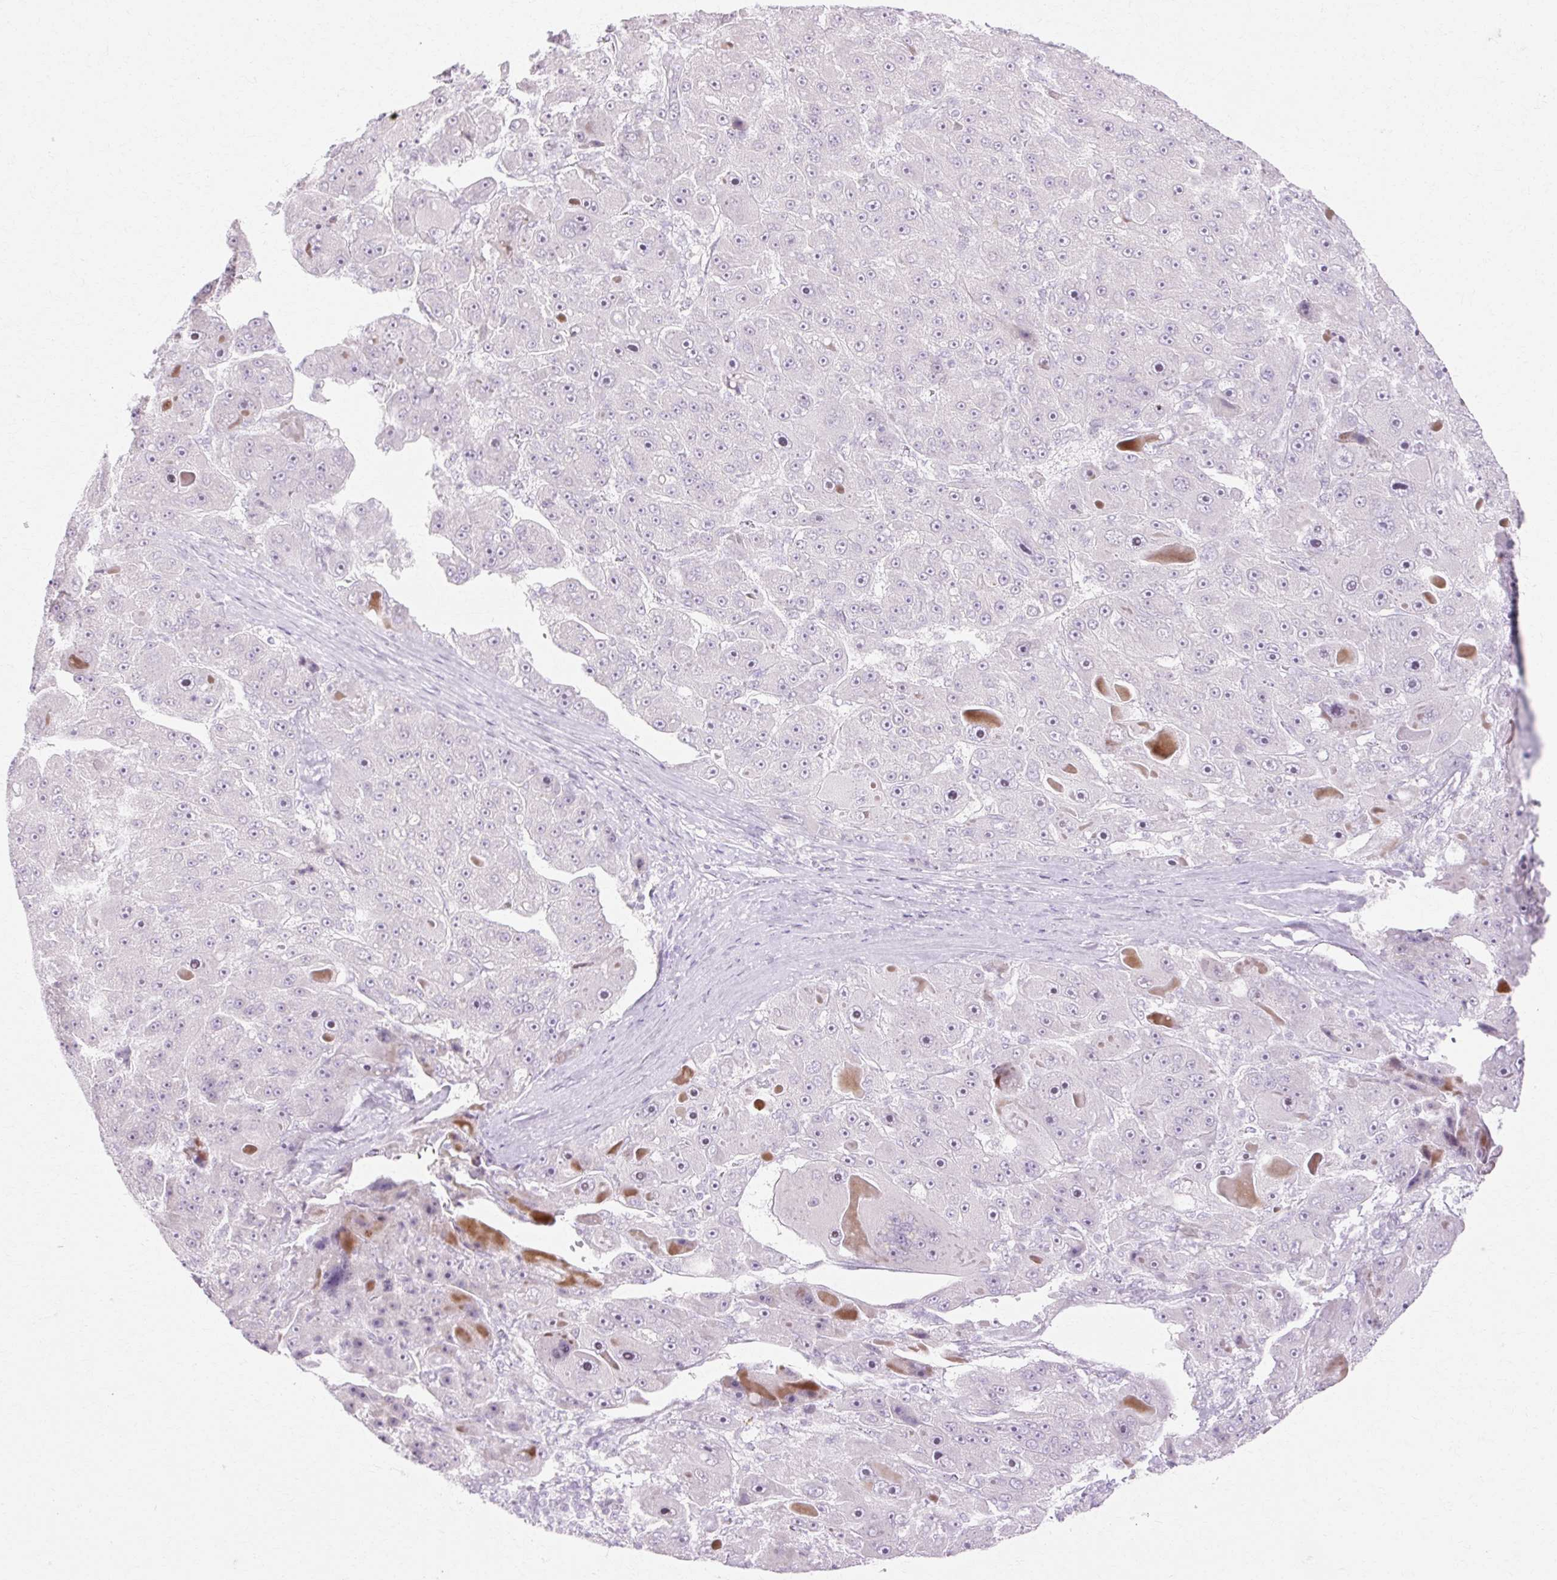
{"staining": {"intensity": "negative", "quantity": "none", "location": "none"}, "tissue": "liver cancer", "cell_type": "Tumor cells", "image_type": "cancer", "snomed": [{"axis": "morphology", "description": "Carcinoma, Hepatocellular, NOS"}, {"axis": "topography", "description": "Liver"}], "caption": "Immunohistochemistry image of neoplastic tissue: liver cancer stained with DAB reveals no significant protein positivity in tumor cells. The staining is performed using DAB brown chromogen with nuclei counter-stained in using hematoxylin.", "gene": "C3orf49", "patient": {"sex": "male", "age": 76}}